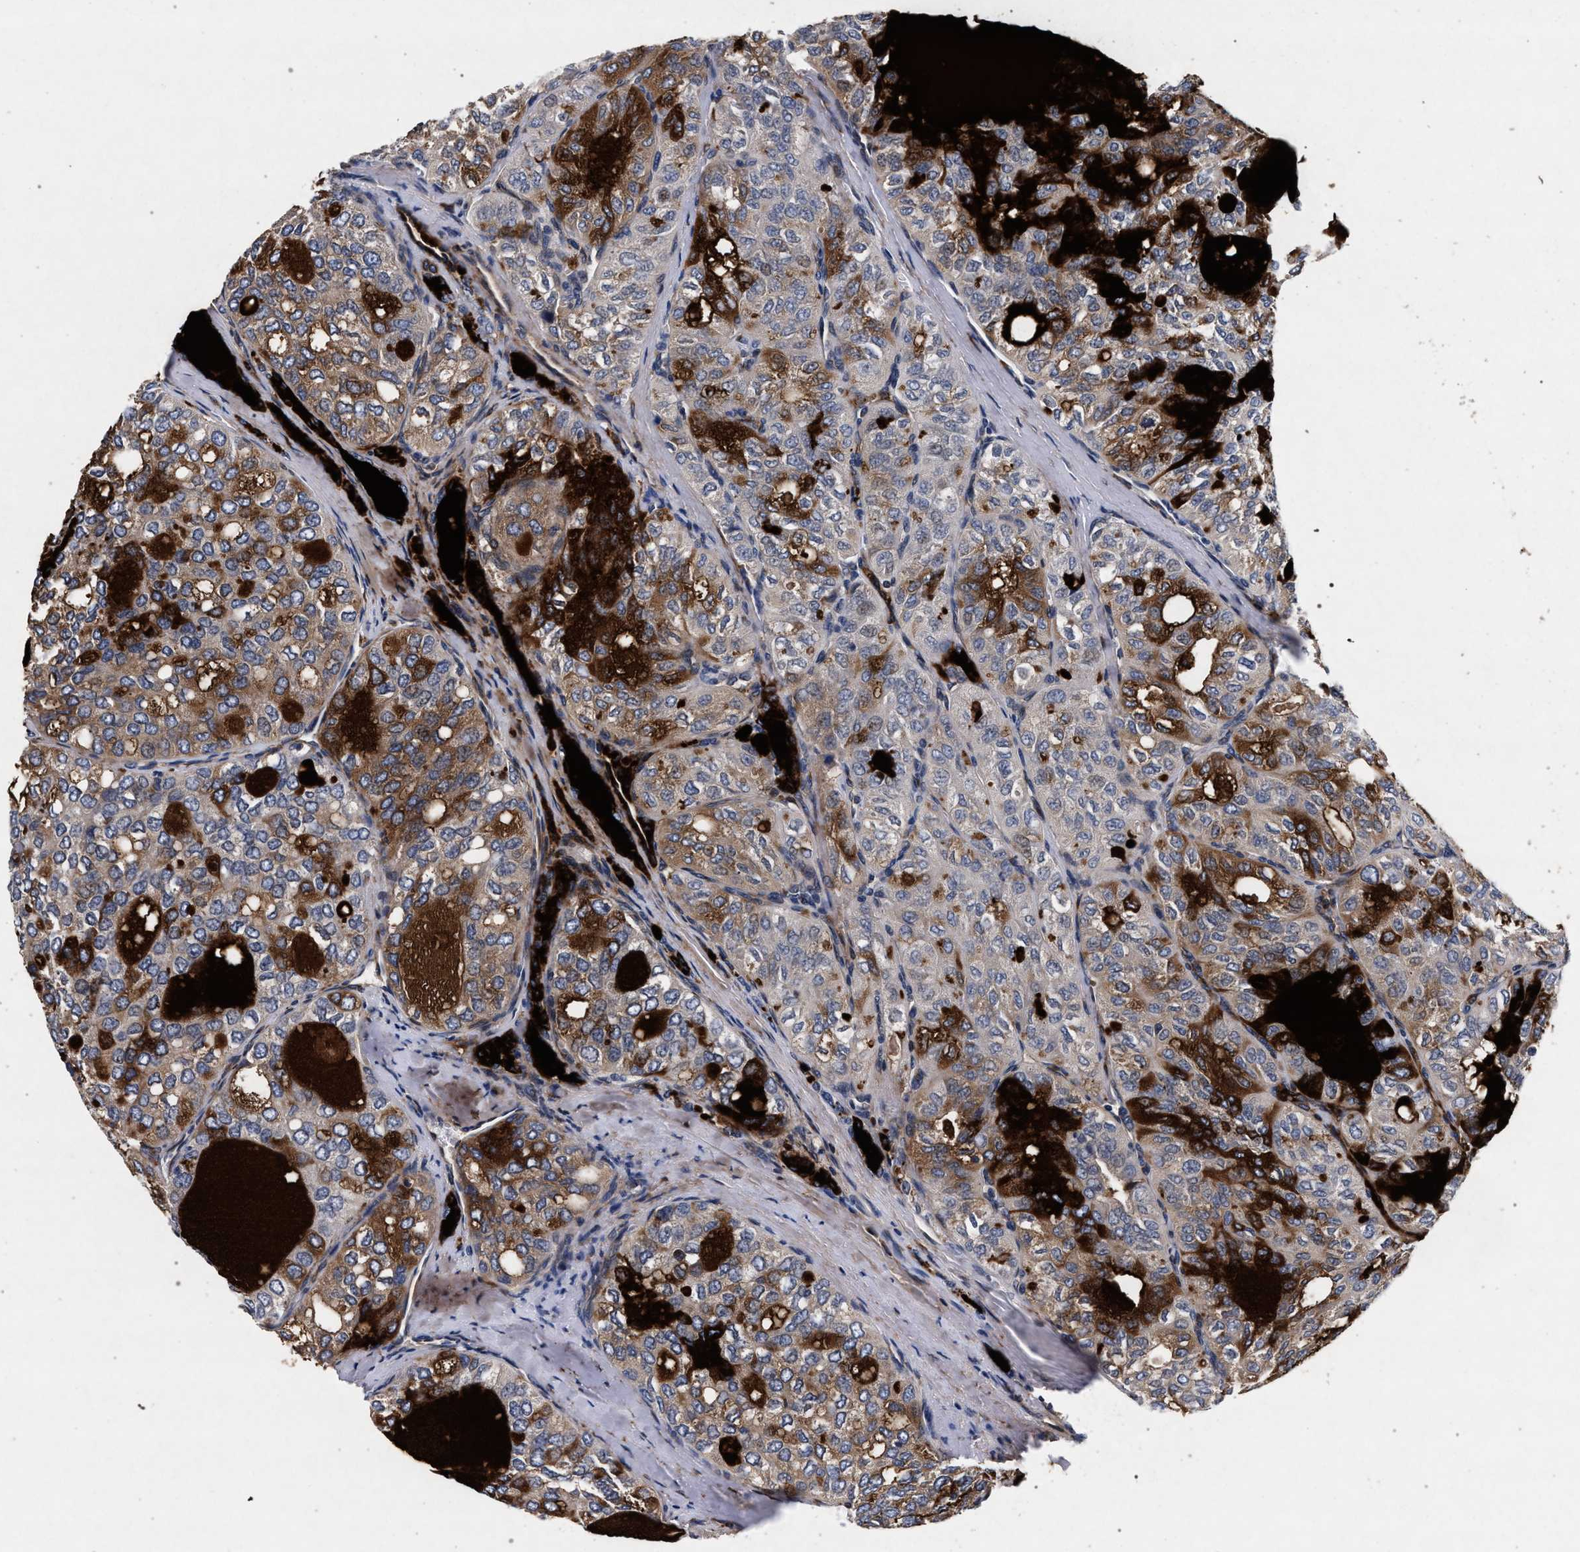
{"staining": {"intensity": "moderate", "quantity": "25%-75%", "location": "cytoplasmic/membranous"}, "tissue": "thyroid cancer", "cell_type": "Tumor cells", "image_type": "cancer", "snomed": [{"axis": "morphology", "description": "Follicular adenoma carcinoma, NOS"}, {"axis": "topography", "description": "Thyroid gland"}], "caption": "Immunohistochemical staining of human thyroid cancer (follicular adenoma carcinoma) reveals medium levels of moderate cytoplasmic/membranous protein expression in about 25%-75% of tumor cells.", "gene": "NEK7", "patient": {"sex": "male", "age": 75}}